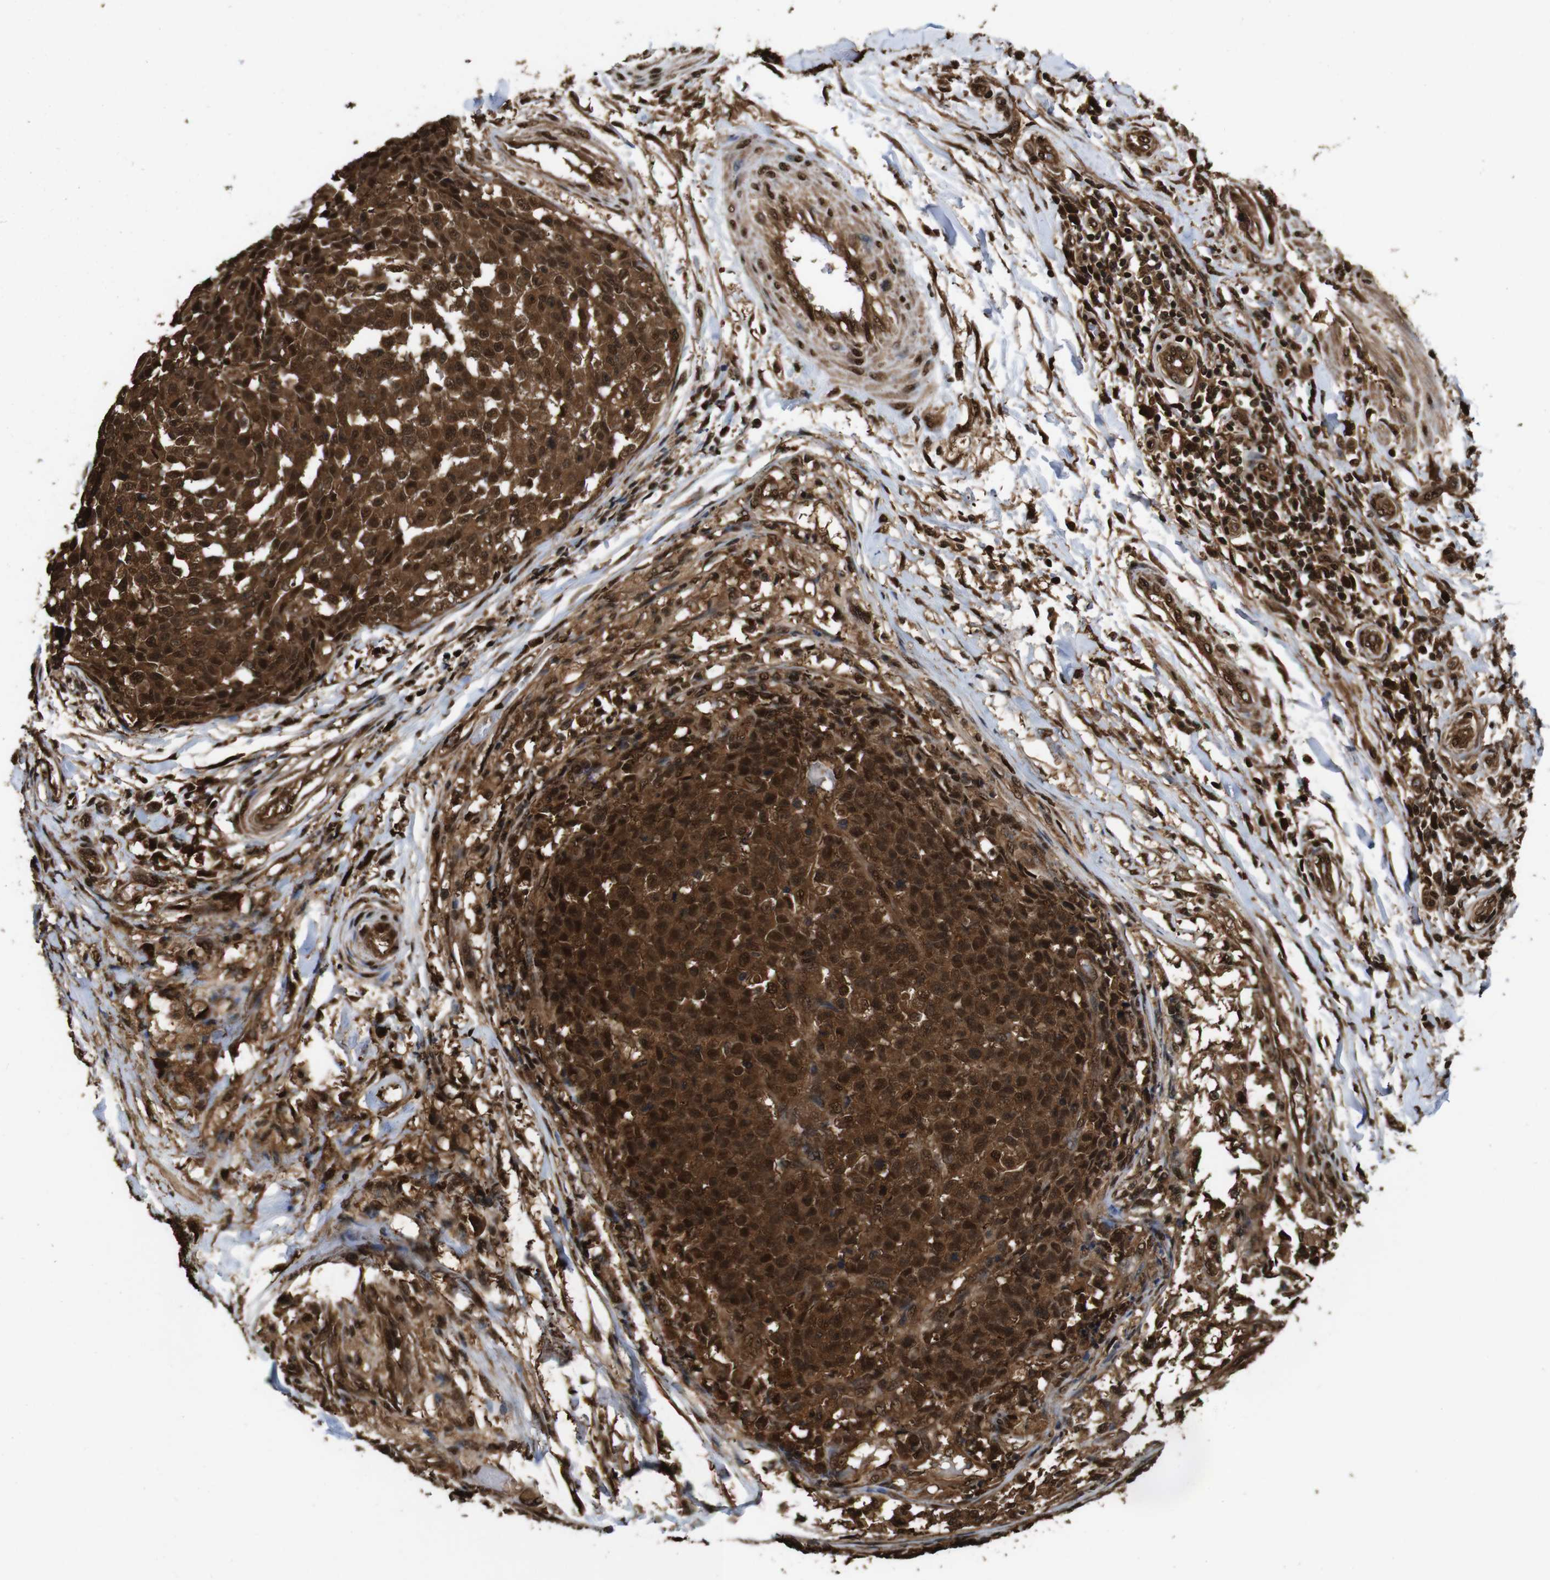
{"staining": {"intensity": "strong", "quantity": ">75%", "location": "cytoplasmic/membranous,nuclear"}, "tissue": "testis cancer", "cell_type": "Tumor cells", "image_type": "cancer", "snomed": [{"axis": "morphology", "description": "Seminoma, NOS"}, {"axis": "topography", "description": "Testis"}], "caption": "A brown stain labels strong cytoplasmic/membranous and nuclear expression of a protein in testis cancer (seminoma) tumor cells. The protein of interest is stained brown, and the nuclei are stained in blue (DAB IHC with brightfield microscopy, high magnification).", "gene": "VCP", "patient": {"sex": "male", "age": 59}}